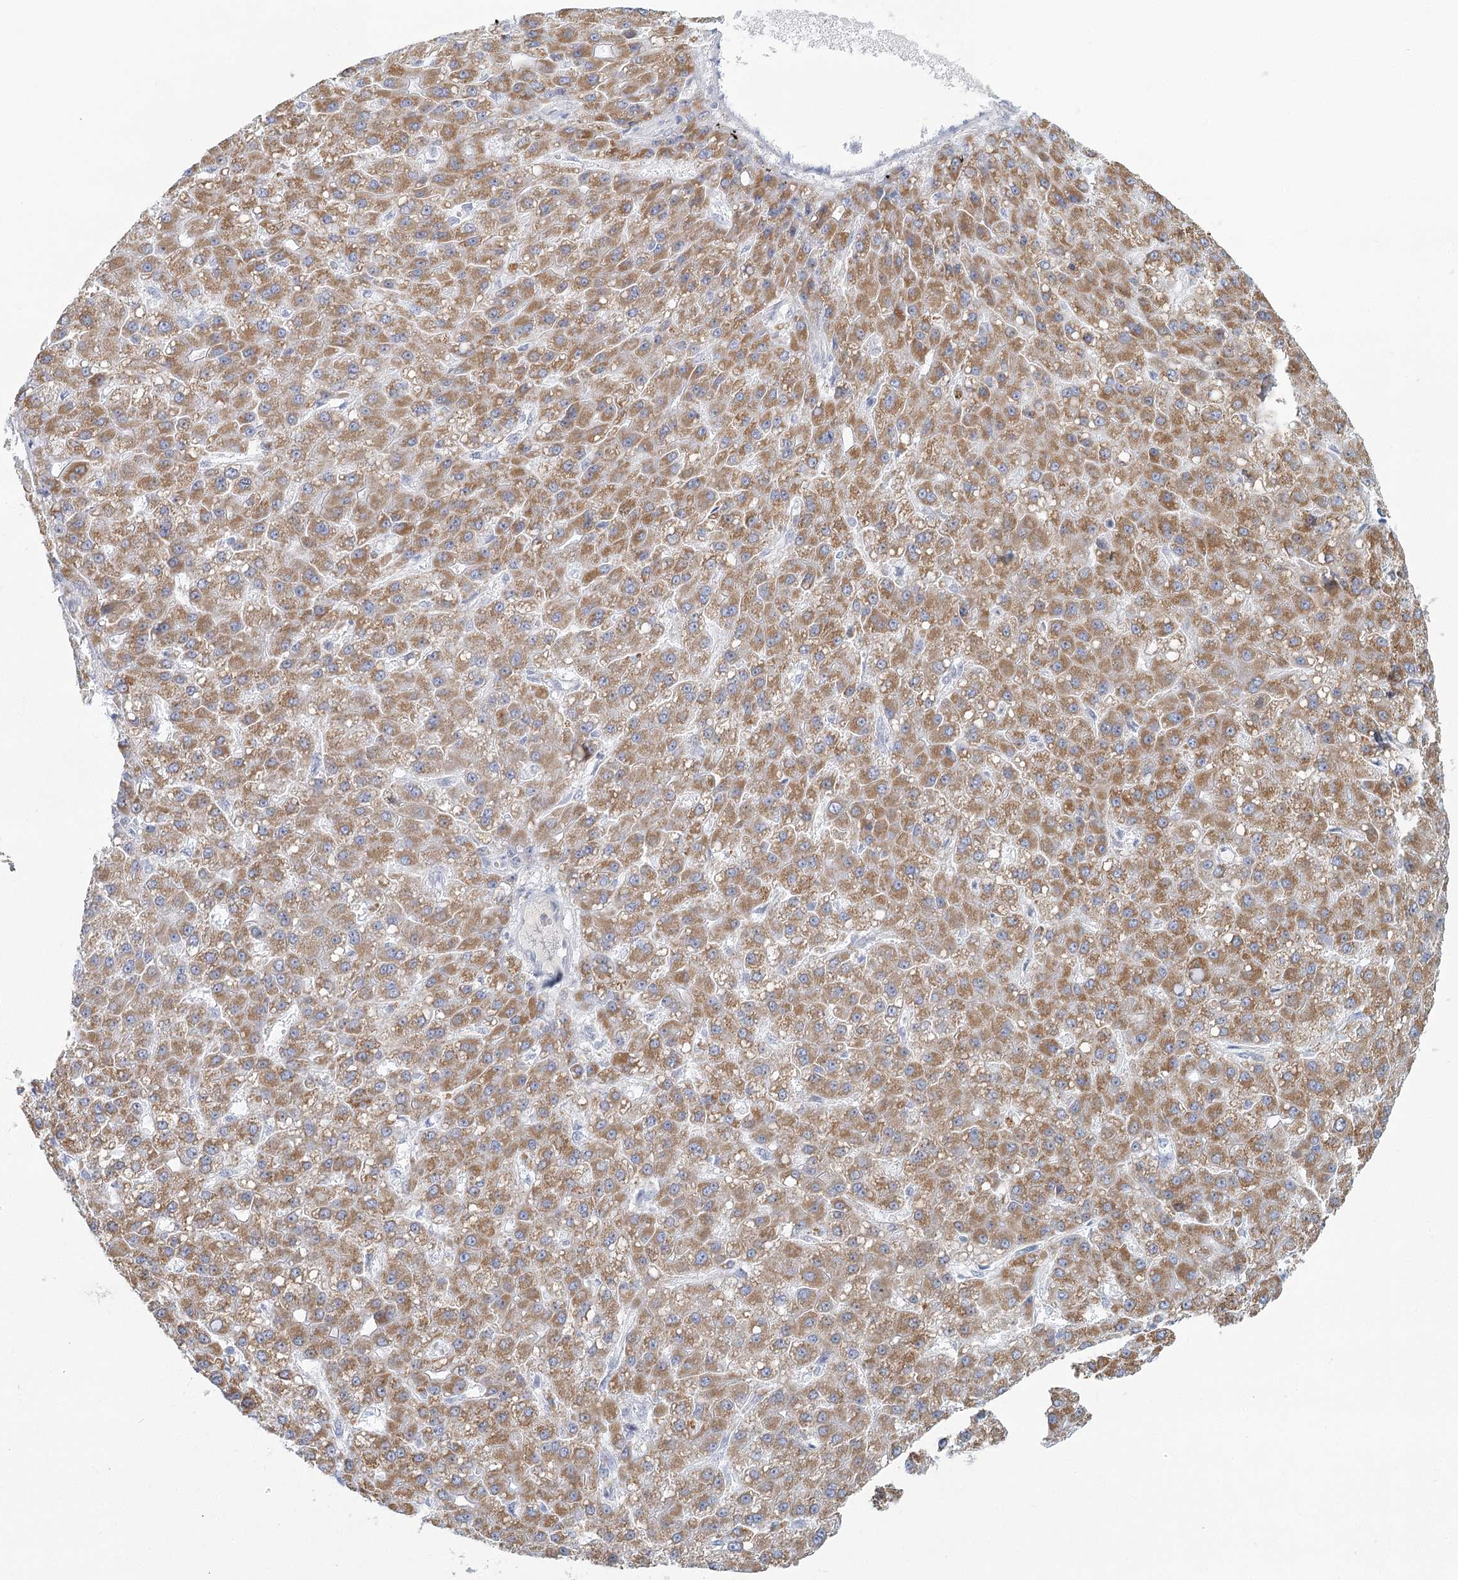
{"staining": {"intensity": "moderate", "quantity": ">75%", "location": "cytoplasmic/membranous"}, "tissue": "liver cancer", "cell_type": "Tumor cells", "image_type": "cancer", "snomed": [{"axis": "morphology", "description": "Carcinoma, Hepatocellular, NOS"}, {"axis": "topography", "description": "Liver"}], "caption": "High-magnification brightfield microscopy of liver cancer (hepatocellular carcinoma) stained with DAB (brown) and counterstained with hematoxylin (blue). tumor cells exhibit moderate cytoplasmic/membranous staining is appreciated in about>75% of cells. (IHC, brightfield microscopy, high magnification).", "gene": "BPHL", "patient": {"sex": "male", "age": 67}}